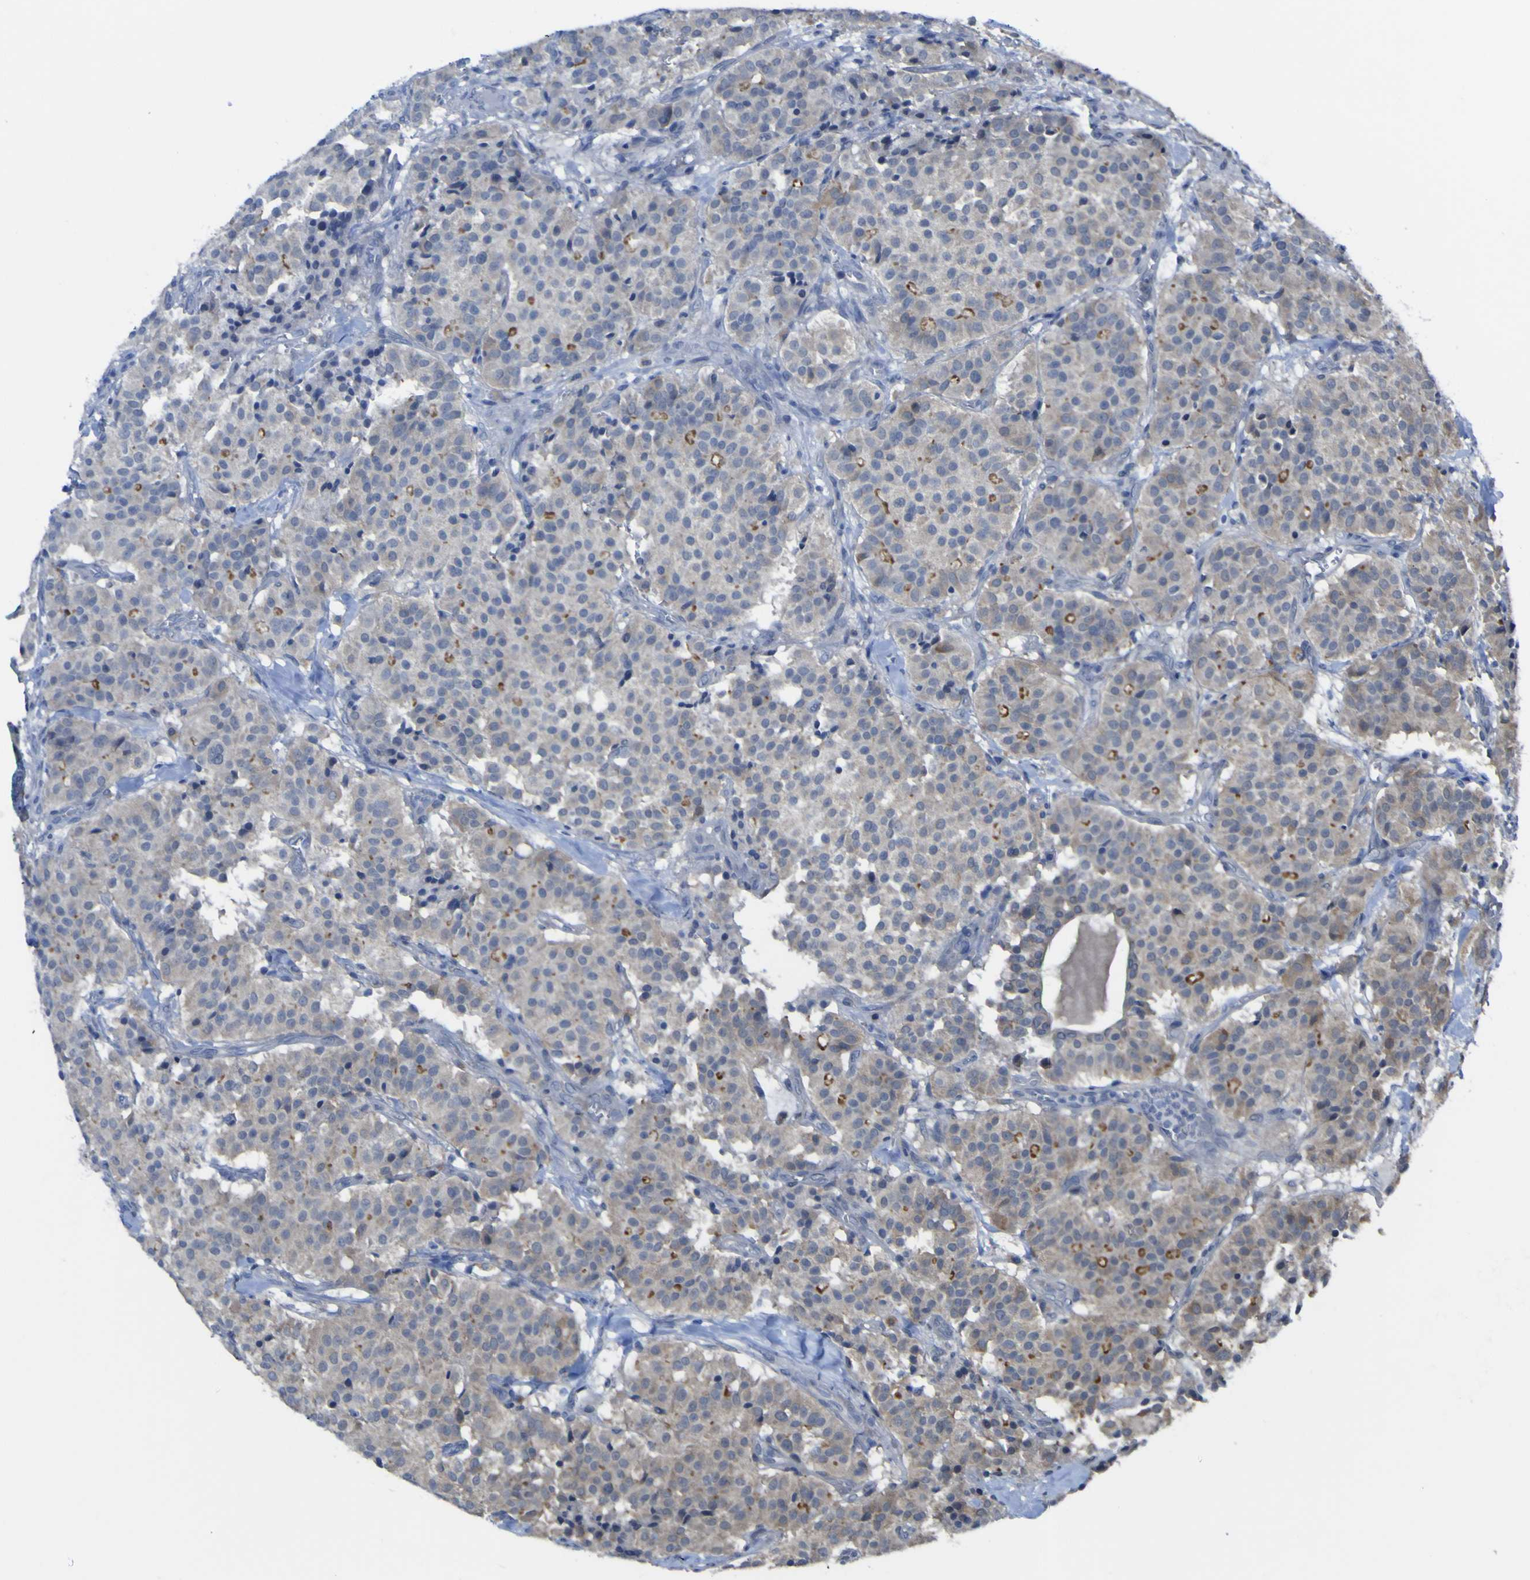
{"staining": {"intensity": "moderate", "quantity": "<25%", "location": "cytoplasmic/membranous"}, "tissue": "carcinoid", "cell_type": "Tumor cells", "image_type": "cancer", "snomed": [{"axis": "morphology", "description": "Carcinoid, malignant, NOS"}, {"axis": "topography", "description": "Lung"}], "caption": "Immunohistochemical staining of human carcinoid reveals low levels of moderate cytoplasmic/membranous expression in about <25% of tumor cells. (Brightfield microscopy of DAB IHC at high magnification).", "gene": "TNFRSF11A", "patient": {"sex": "male", "age": 30}}